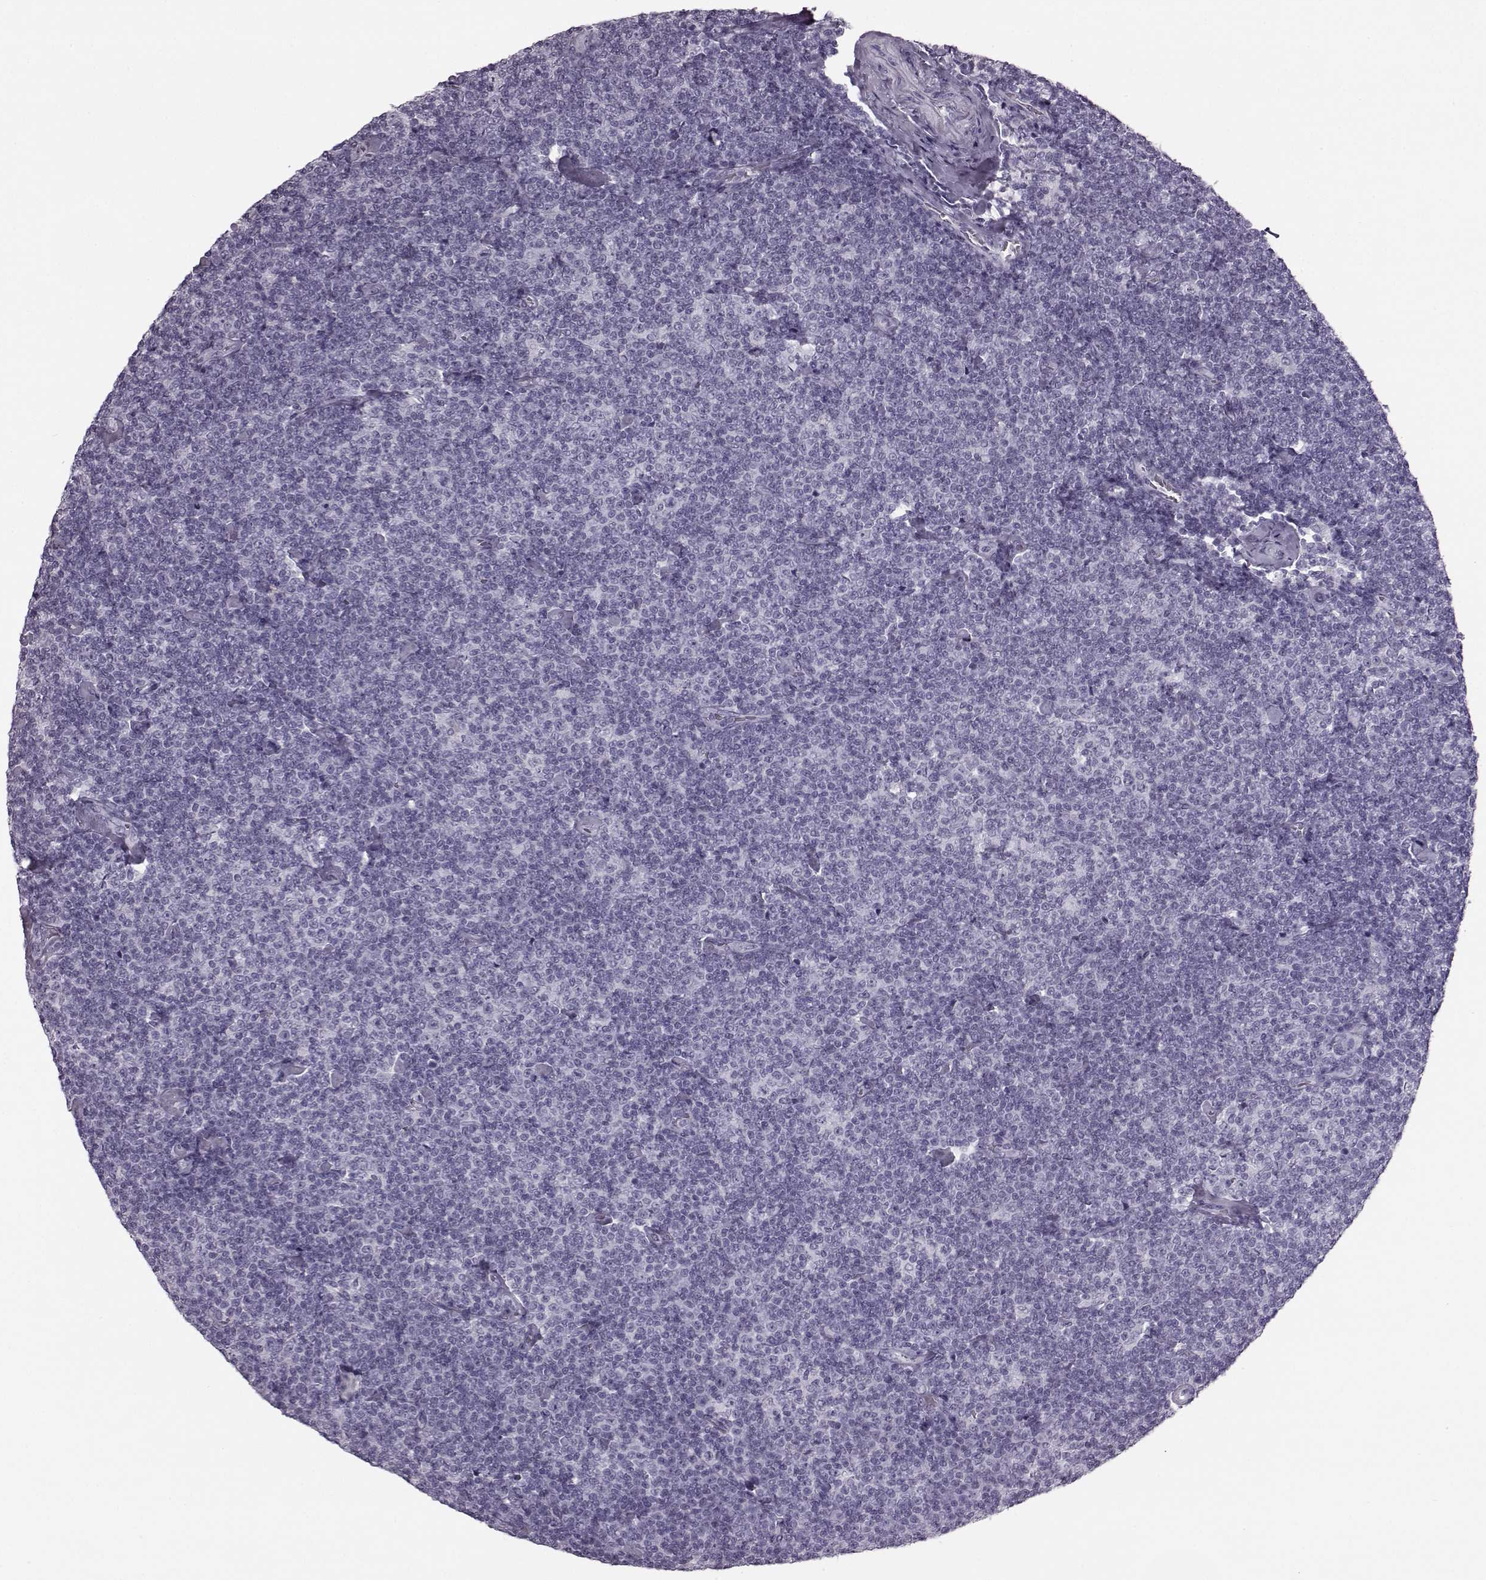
{"staining": {"intensity": "negative", "quantity": "none", "location": "none"}, "tissue": "lymphoma", "cell_type": "Tumor cells", "image_type": "cancer", "snomed": [{"axis": "morphology", "description": "Malignant lymphoma, non-Hodgkin's type, Low grade"}, {"axis": "topography", "description": "Lymph node"}], "caption": "Low-grade malignant lymphoma, non-Hodgkin's type was stained to show a protein in brown. There is no significant expression in tumor cells.", "gene": "JSRP1", "patient": {"sex": "male", "age": 81}}